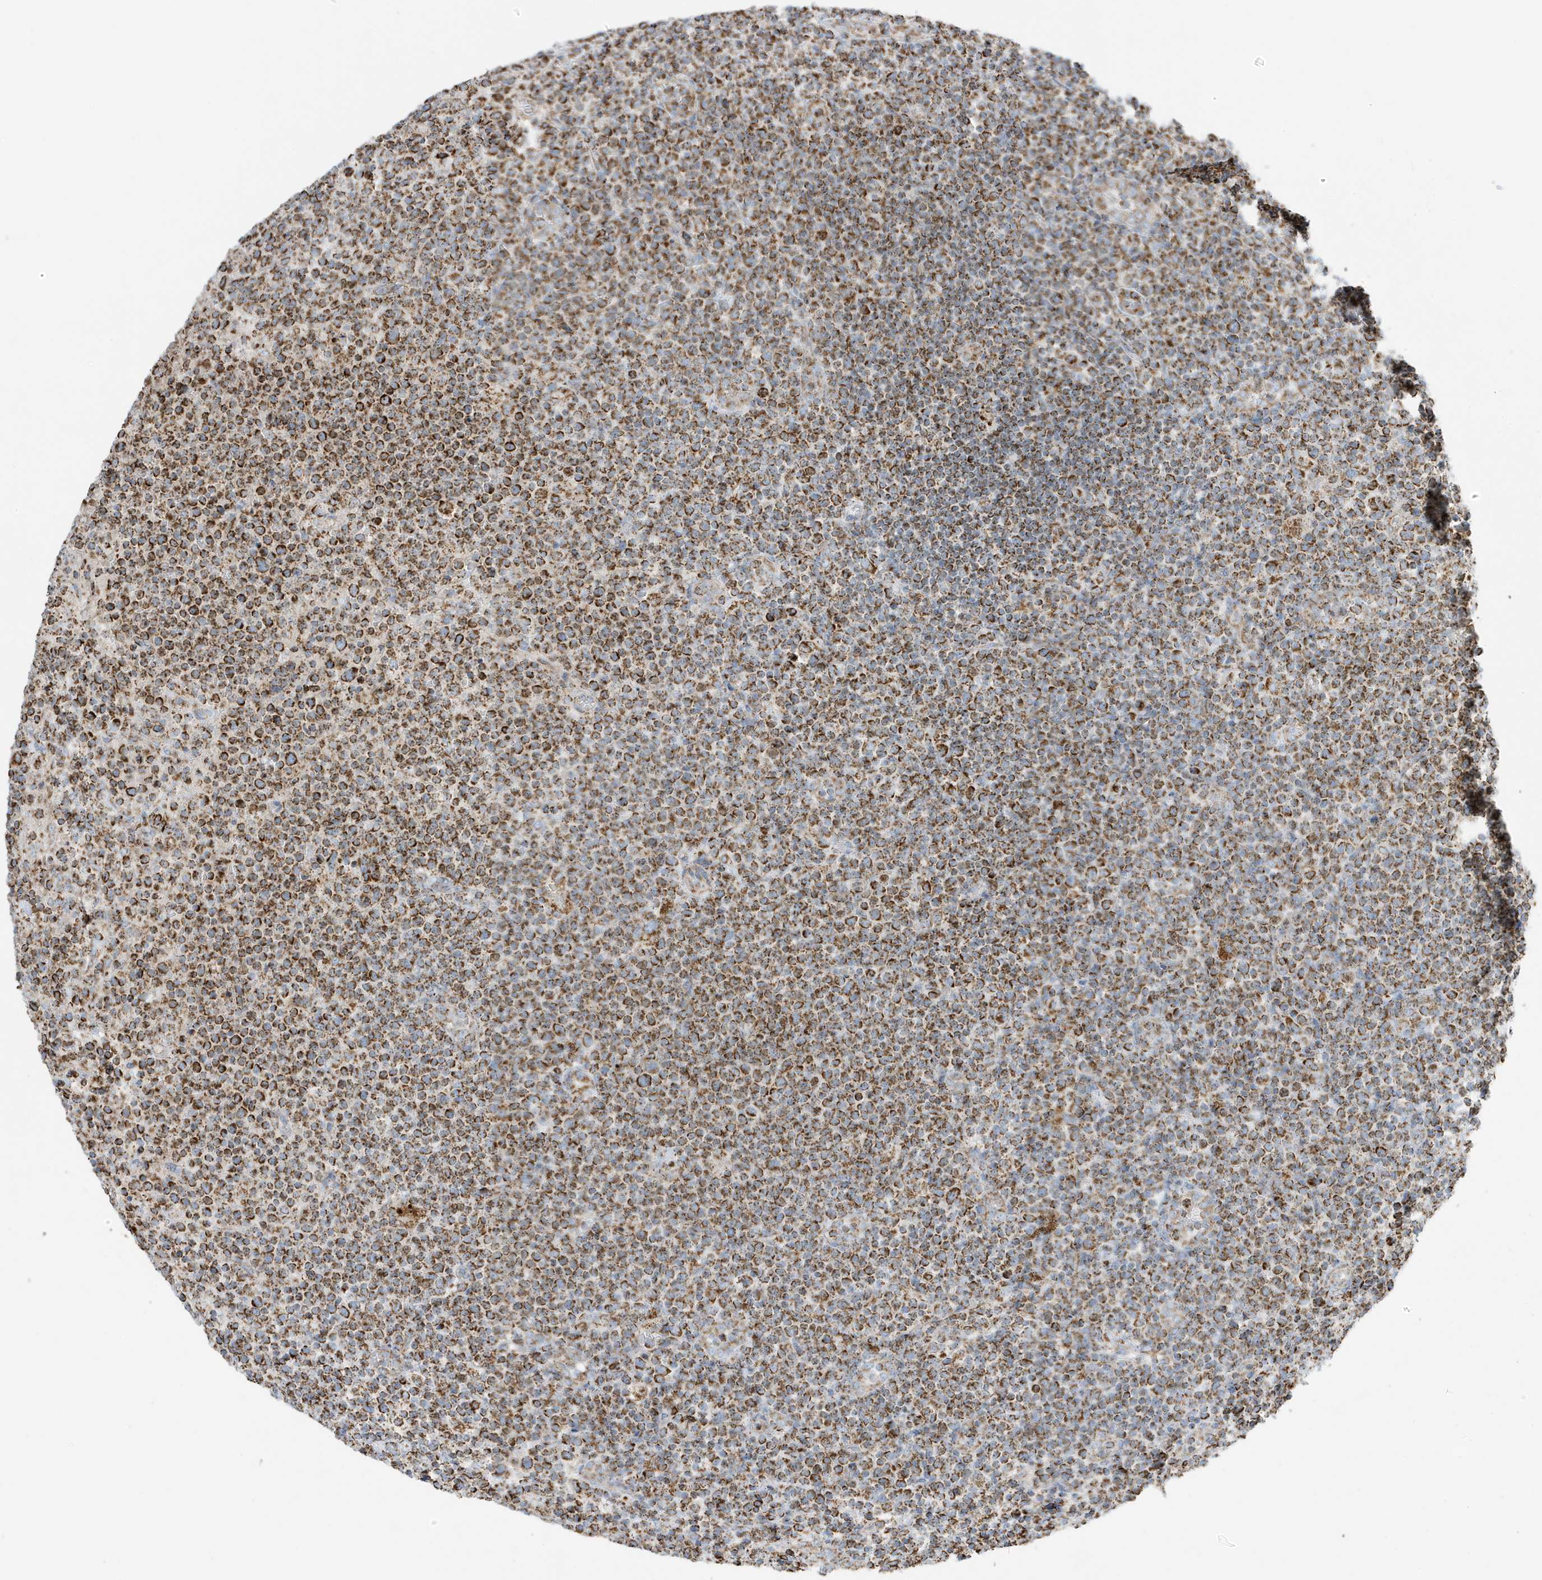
{"staining": {"intensity": "strong", "quantity": ">75%", "location": "cytoplasmic/membranous"}, "tissue": "lymphoma", "cell_type": "Tumor cells", "image_type": "cancer", "snomed": [{"axis": "morphology", "description": "Malignant lymphoma, non-Hodgkin's type, High grade"}, {"axis": "topography", "description": "Lymph node"}], "caption": "There is high levels of strong cytoplasmic/membranous positivity in tumor cells of malignant lymphoma, non-Hodgkin's type (high-grade), as demonstrated by immunohistochemical staining (brown color).", "gene": "ATP5ME", "patient": {"sex": "male", "age": 61}}